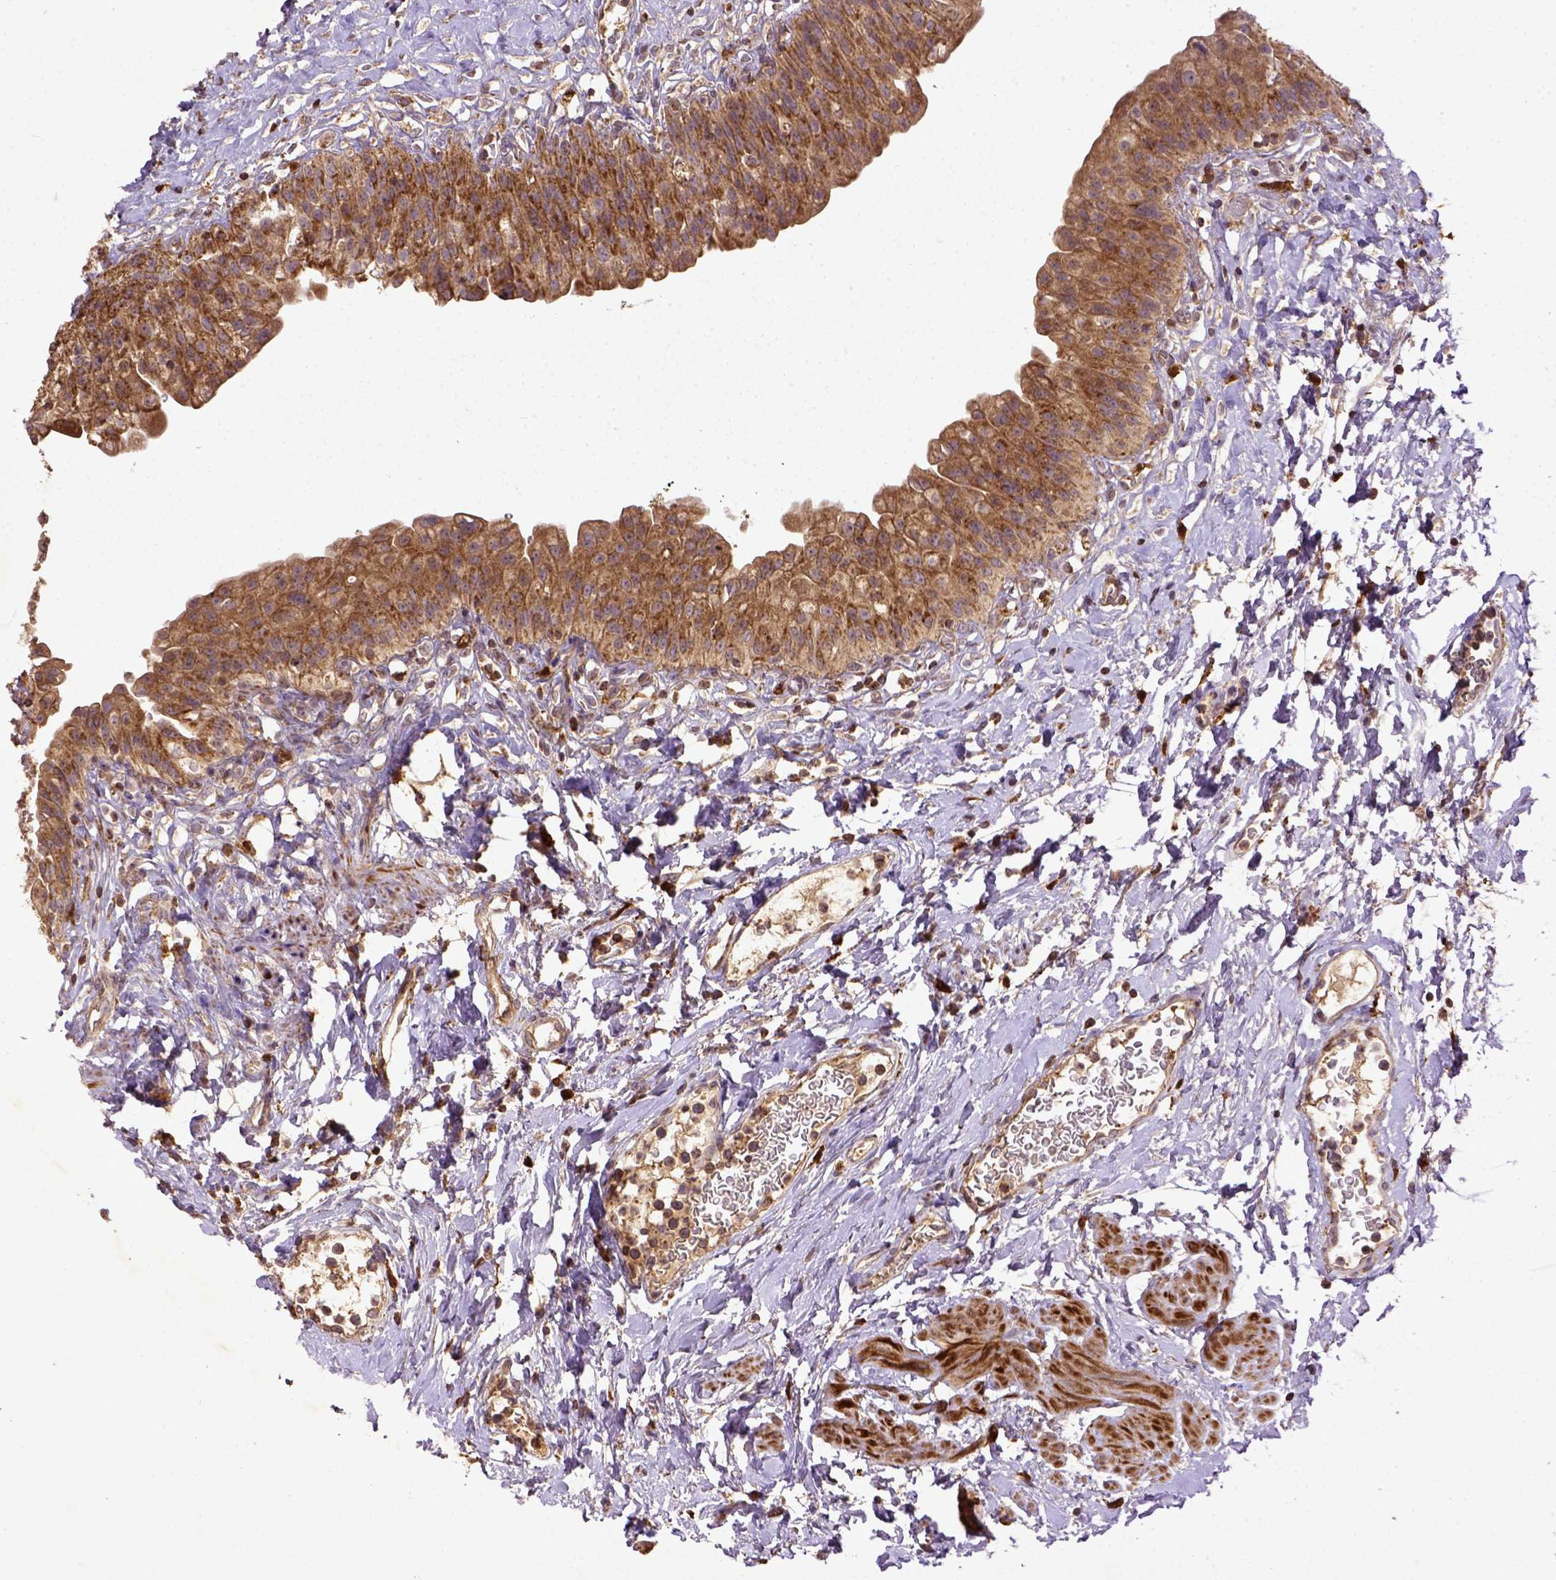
{"staining": {"intensity": "moderate", "quantity": ">75%", "location": "cytoplasmic/membranous"}, "tissue": "urinary bladder", "cell_type": "Urothelial cells", "image_type": "normal", "snomed": [{"axis": "morphology", "description": "Normal tissue, NOS"}, {"axis": "topography", "description": "Urinary bladder"}], "caption": "Immunohistochemical staining of unremarkable urinary bladder exhibits medium levels of moderate cytoplasmic/membranous staining in approximately >75% of urothelial cells.", "gene": "MT", "patient": {"sex": "male", "age": 76}}